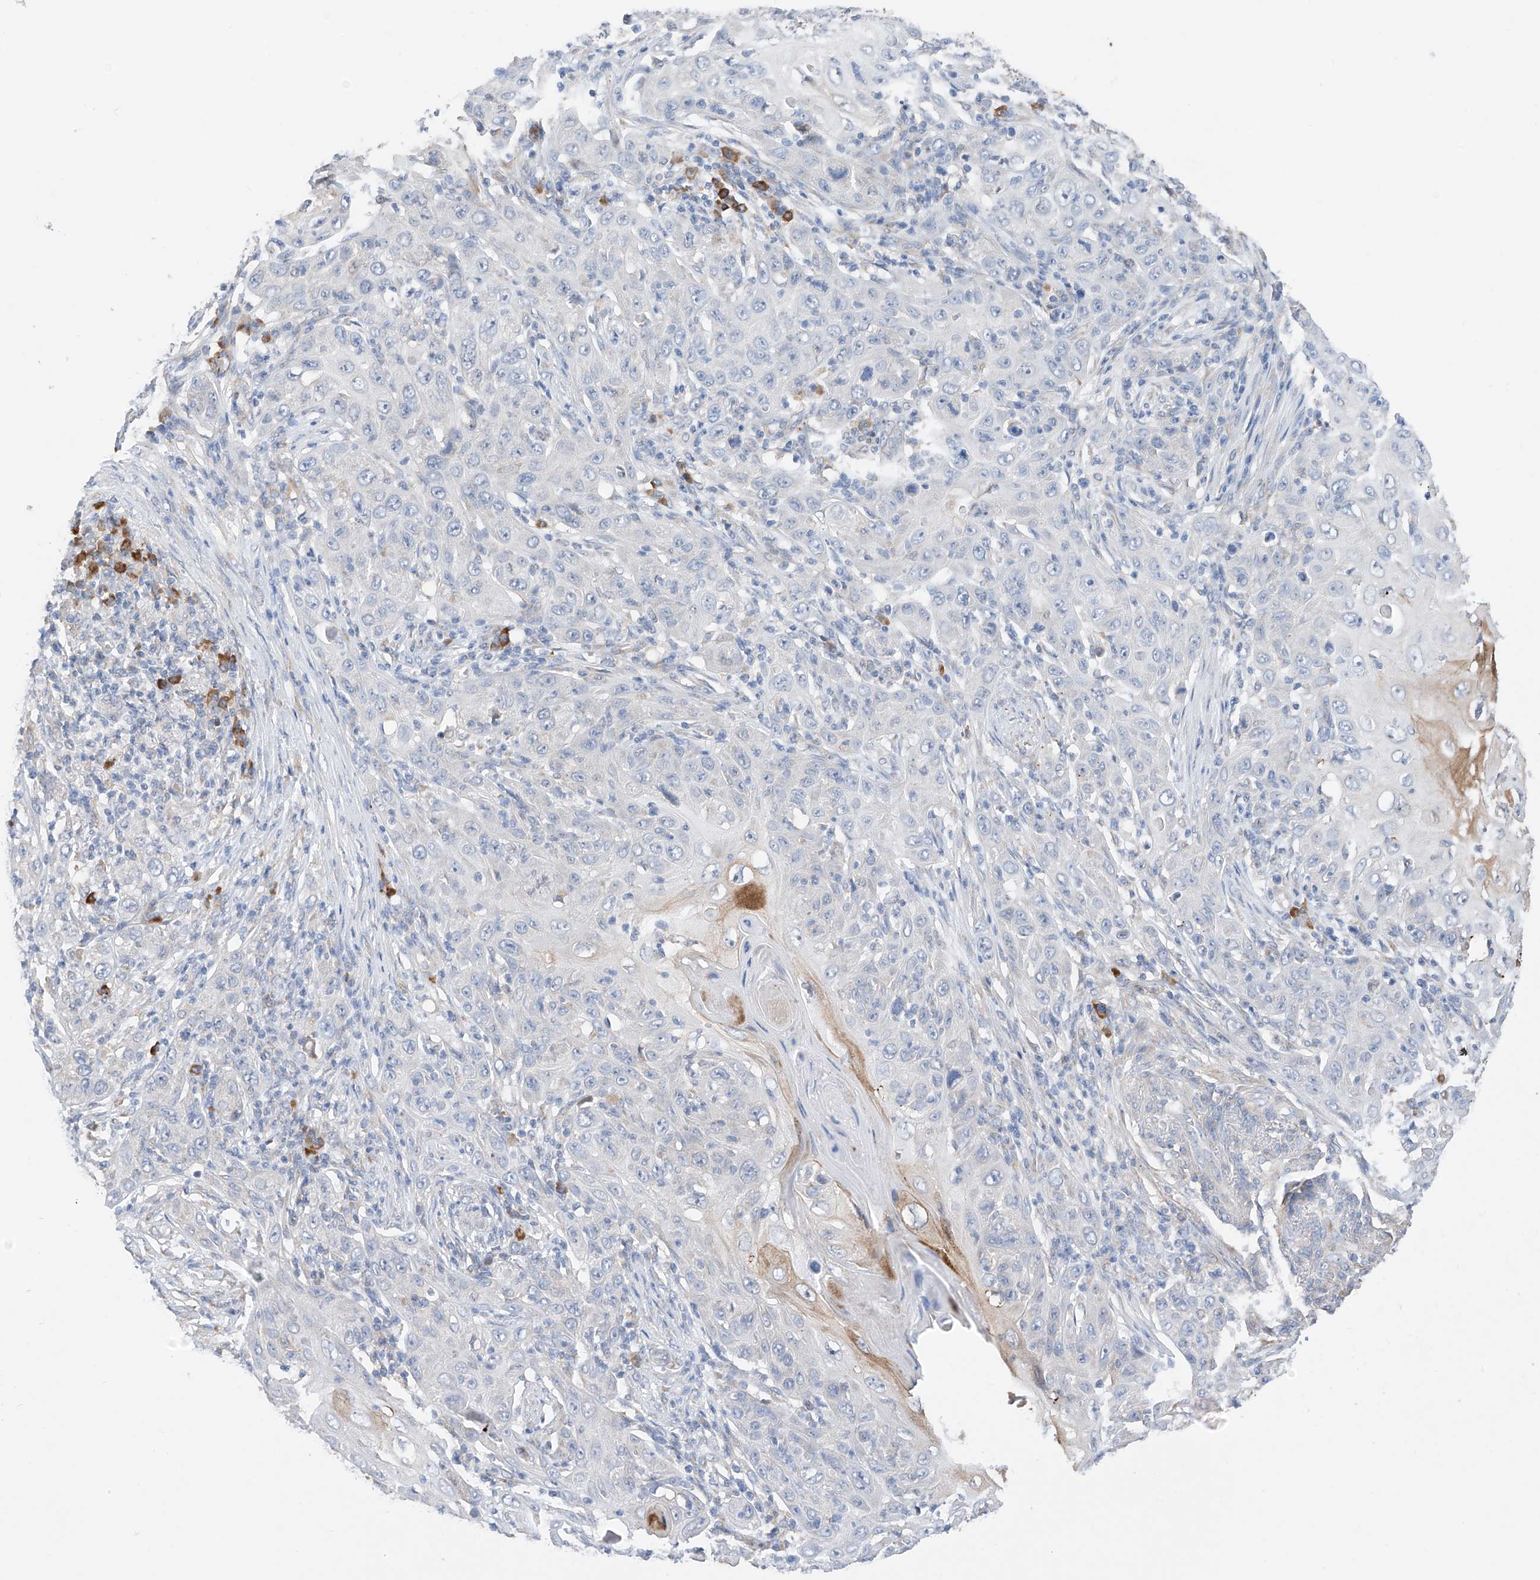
{"staining": {"intensity": "negative", "quantity": "none", "location": "none"}, "tissue": "skin cancer", "cell_type": "Tumor cells", "image_type": "cancer", "snomed": [{"axis": "morphology", "description": "Squamous cell carcinoma, NOS"}, {"axis": "topography", "description": "Skin"}], "caption": "Tumor cells show no significant staining in squamous cell carcinoma (skin).", "gene": "REC8", "patient": {"sex": "female", "age": 88}}